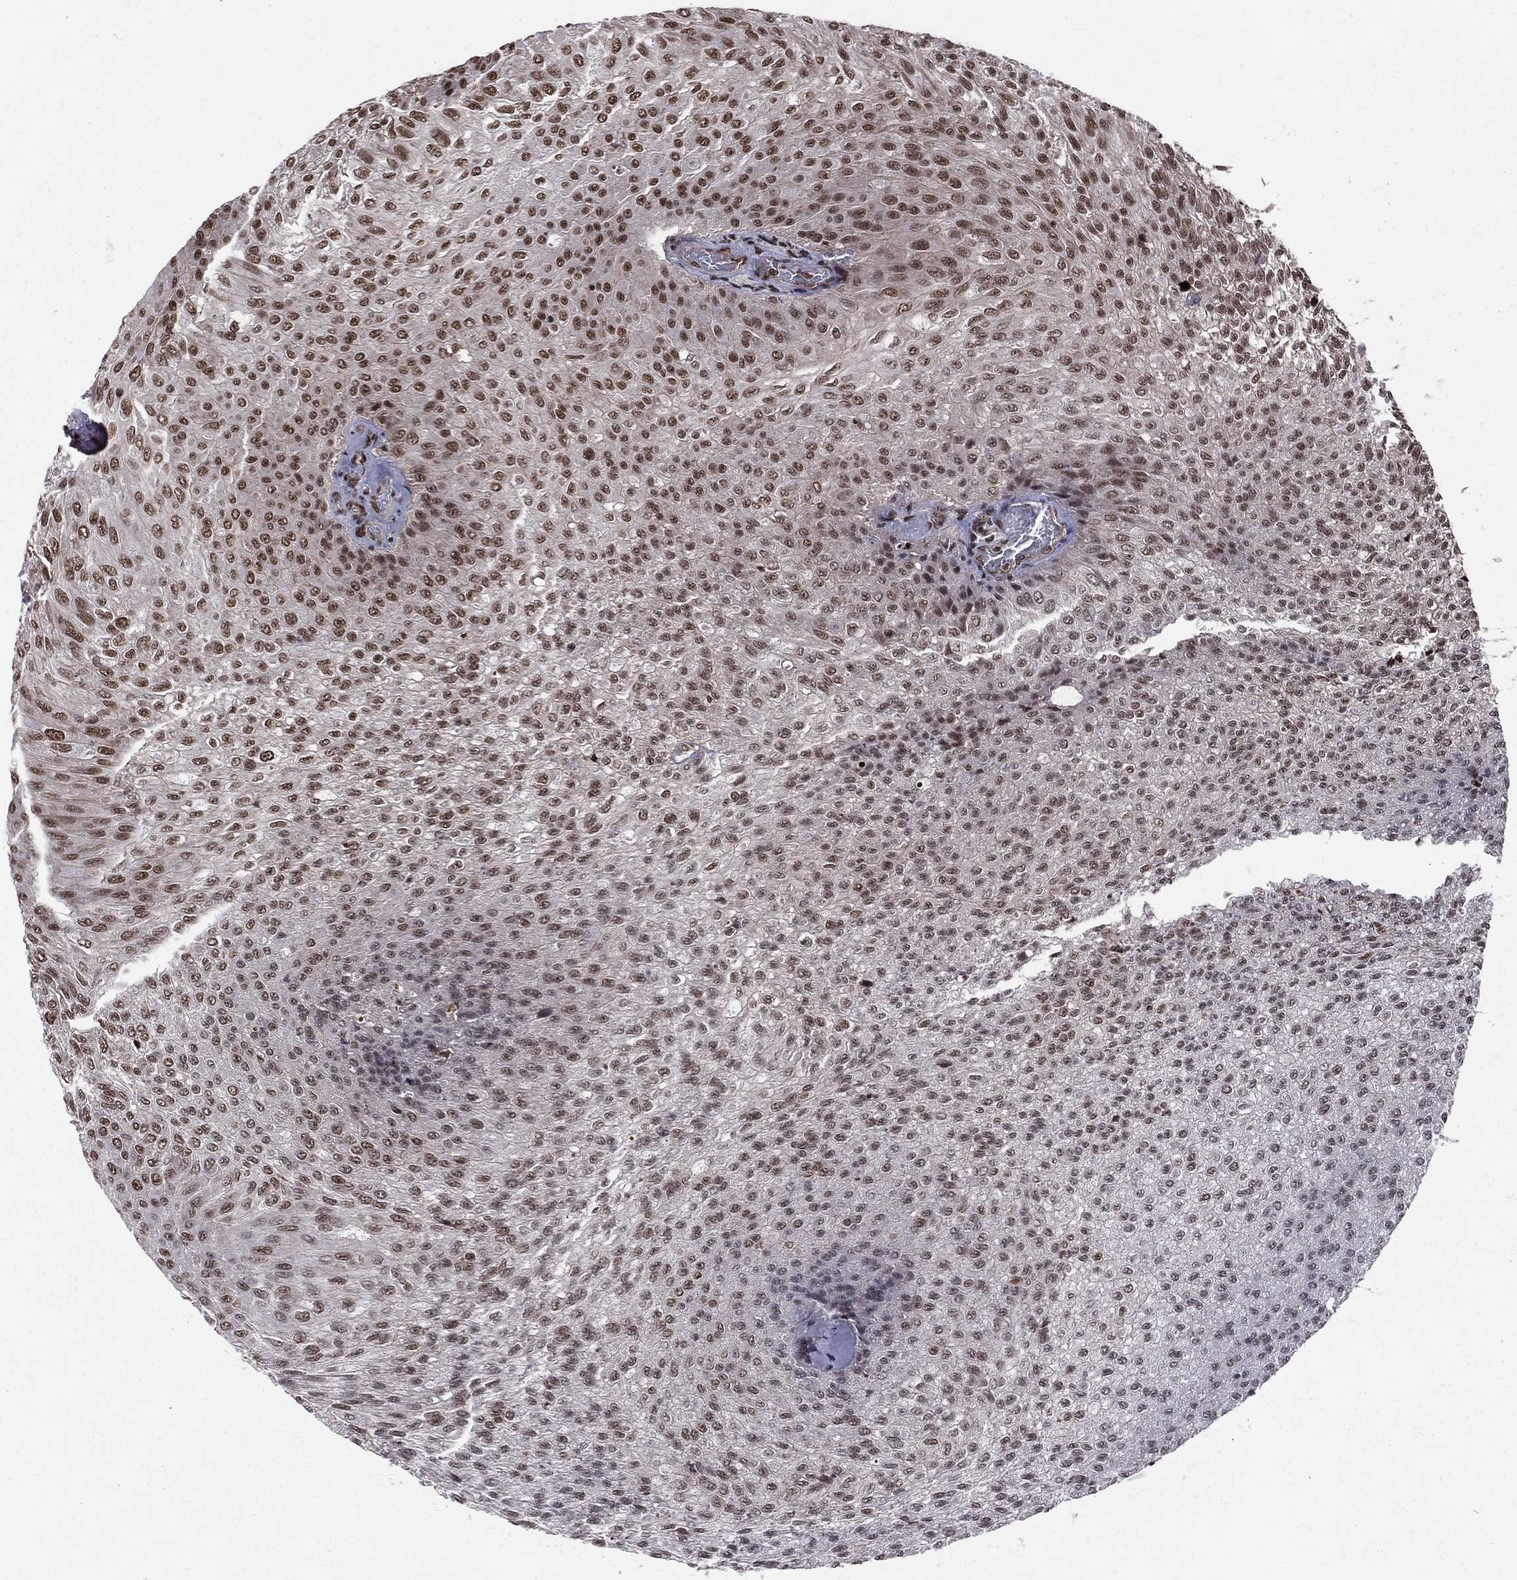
{"staining": {"intensity": "strong", "quantity": "25%-75%", "location": "nuclear"}, "tissue": "urothelial cancer", "cell_type": "Tumor cells", "image_type": "cancer", "snomed": [{"axis": "morphology", "description": "Urothelial carcinoma, Low grade"}, {"axis": "topography", "description": "Ureter, NOS"}, {"axis": "topography", "description": "Urinary bladder"}], "caption": "Human low-grade urothelial carcinoma stained for a protein (brown) exhibits strong nuclear positive staining in about 25%-75% of tumor cells.", "gene": "SMC3", "patient": {"sex": "male", "age": 78}}